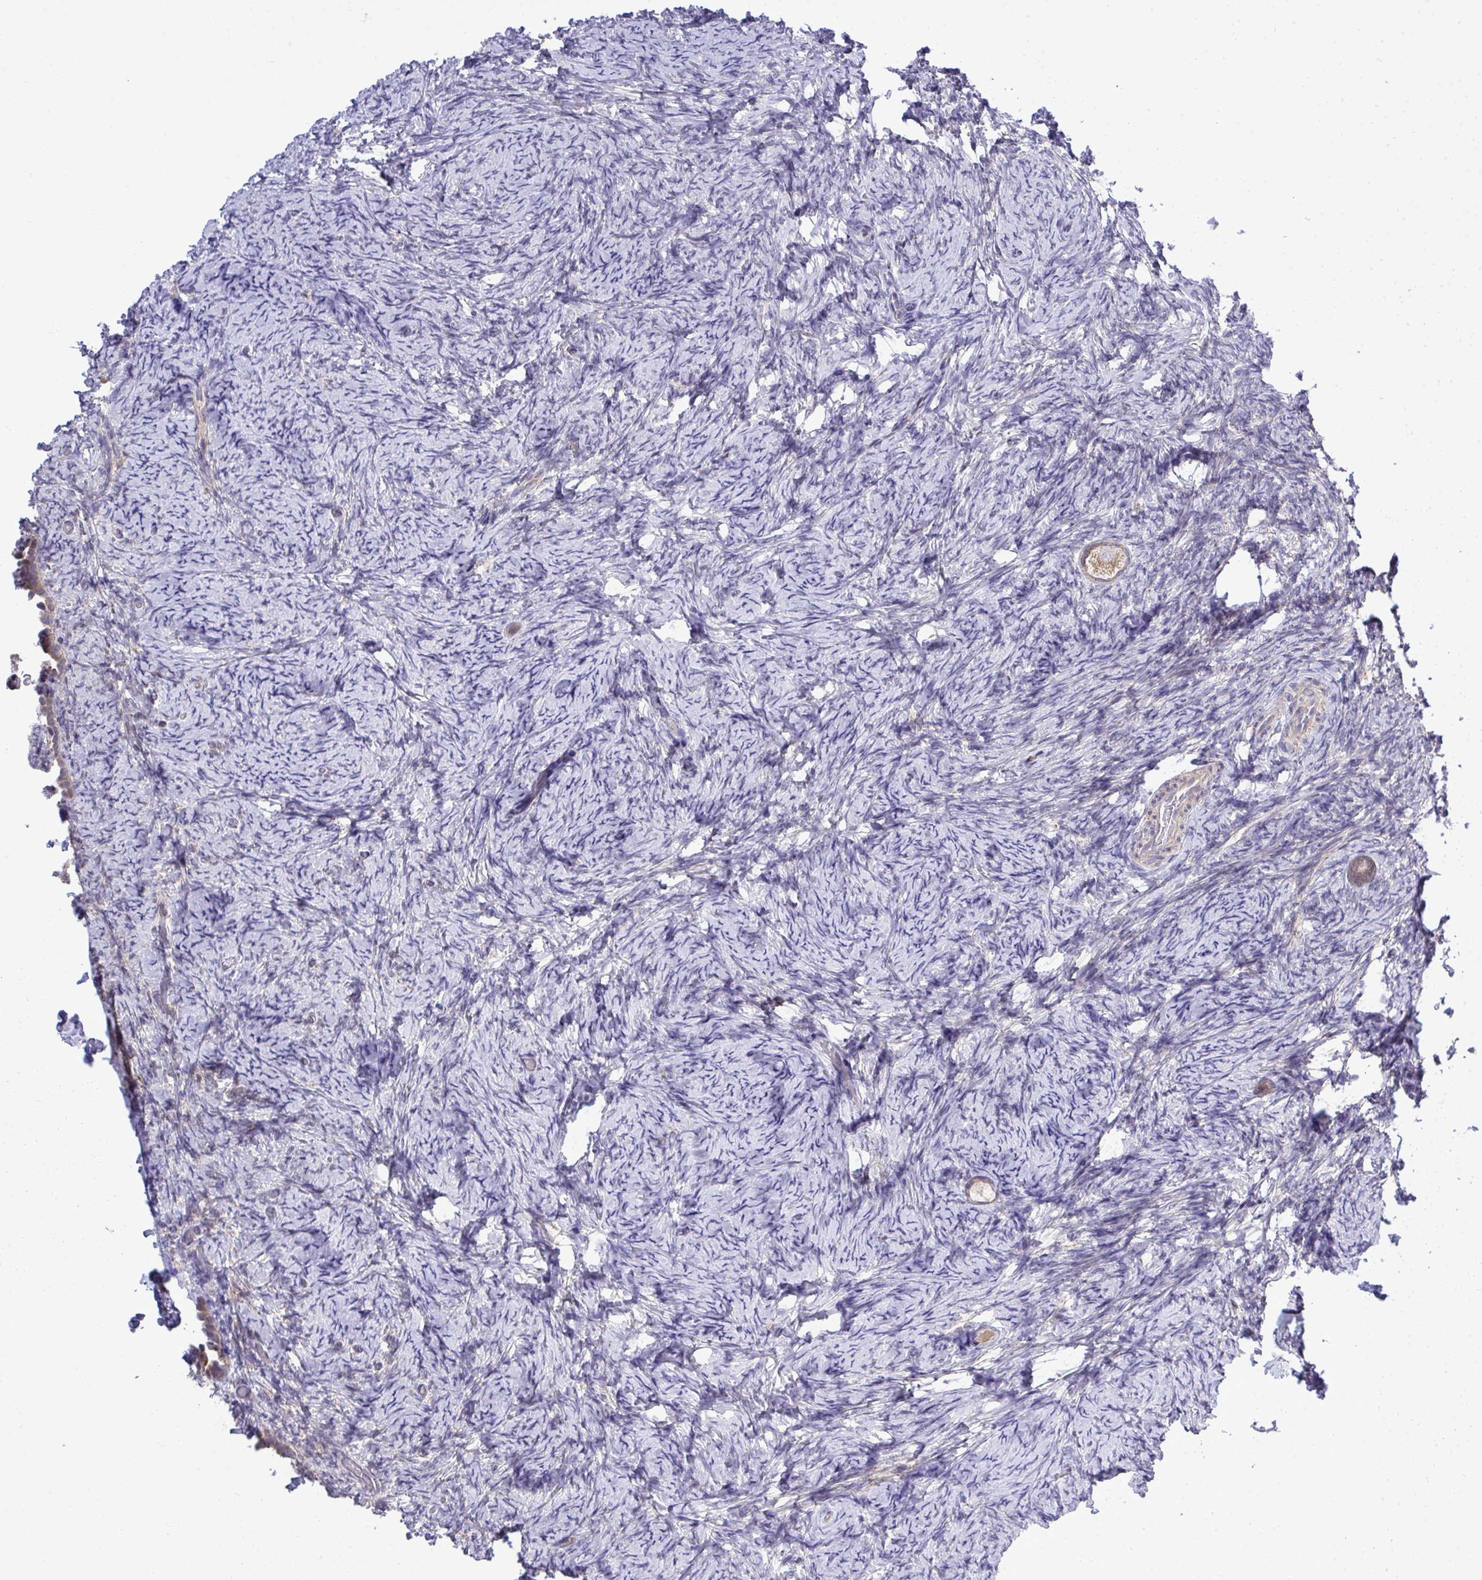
{"staining": {"intensity": "moderate", "quantity": ">75%", "location": "cytoplasmic/membranous"}, "tissue": "ovary", "cell_type": "Follicle cells", "image_type": "normal", "snomed": [{"axis": "morphology", "description": "Normal tissue, NOS"}, {"axis": "topography", "description": "Ovary"}], "caption": "Immunohistochemical staining of benign human ovary exhibits moderate cytoplasmic/membranous protein expression in approximately >75% of follicle cells. (Stains: DAB (3,3'-diaminobenzidine) in brown, nuclei in blue, Microscopy: brightfield microscopy at high magnification).", "gene": "XAF1", "patient": {"sex": "female", "age": 34}}